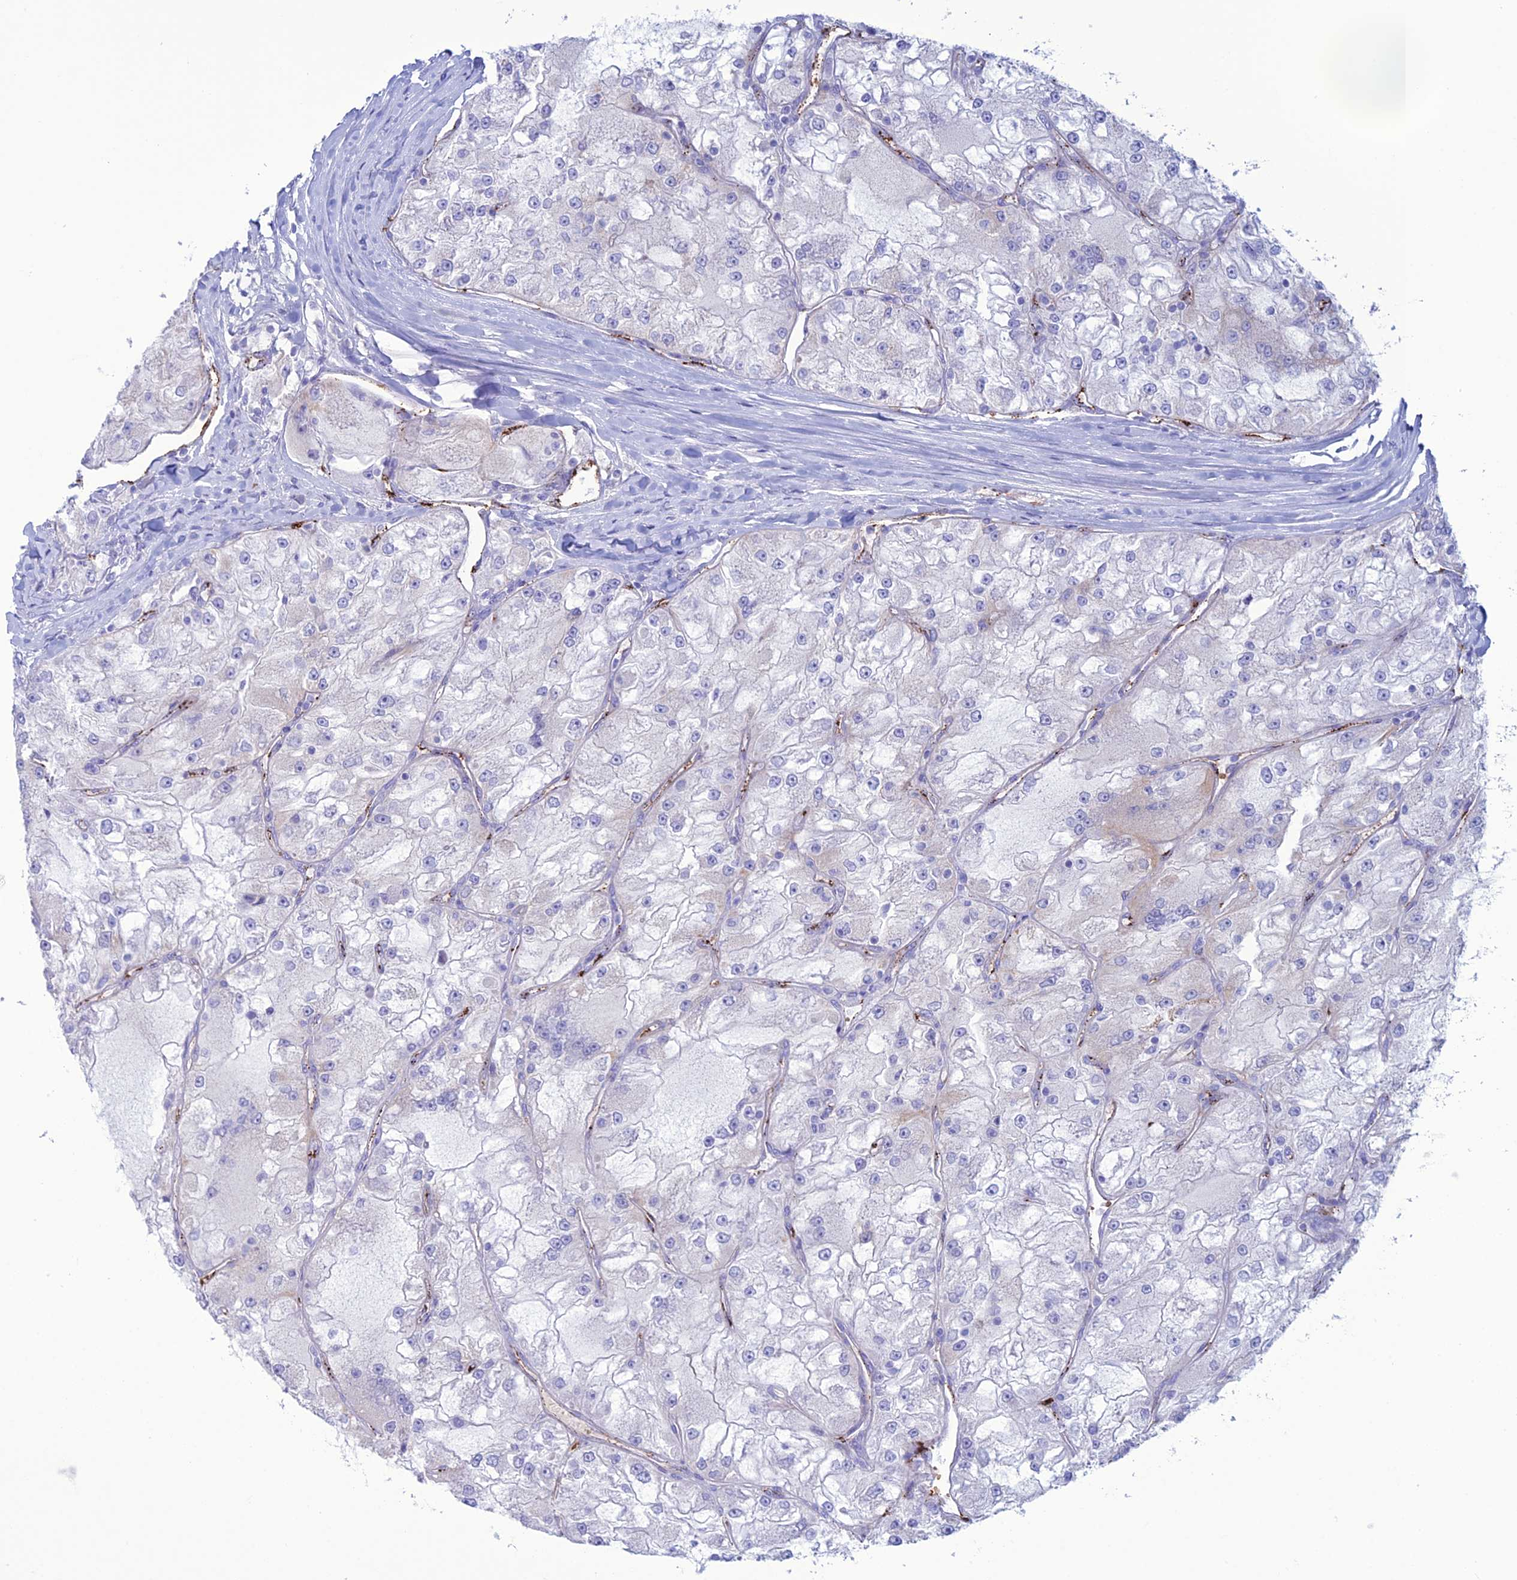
{"staining": {"intensity": "negative", "quantity": "none", "location": "none"}, "tissue": "renal cancer", "cell_type": "Tumor cells", "image_type": "cancer", "snomed": [{"axis": "morphology", "description": "Adenocarcinoma, NOS"}, {"axis": "topography", "description": "Kidney"}], "caption": "There is no significant expression in tumor cells of renal cancer. (DAB (3,3'-diaminobenzidine) IHC visualized using brightfield microscopy, high magnification).", "gene": "CDC42EP5", "patient": {"sex": "female", "age": 72}}